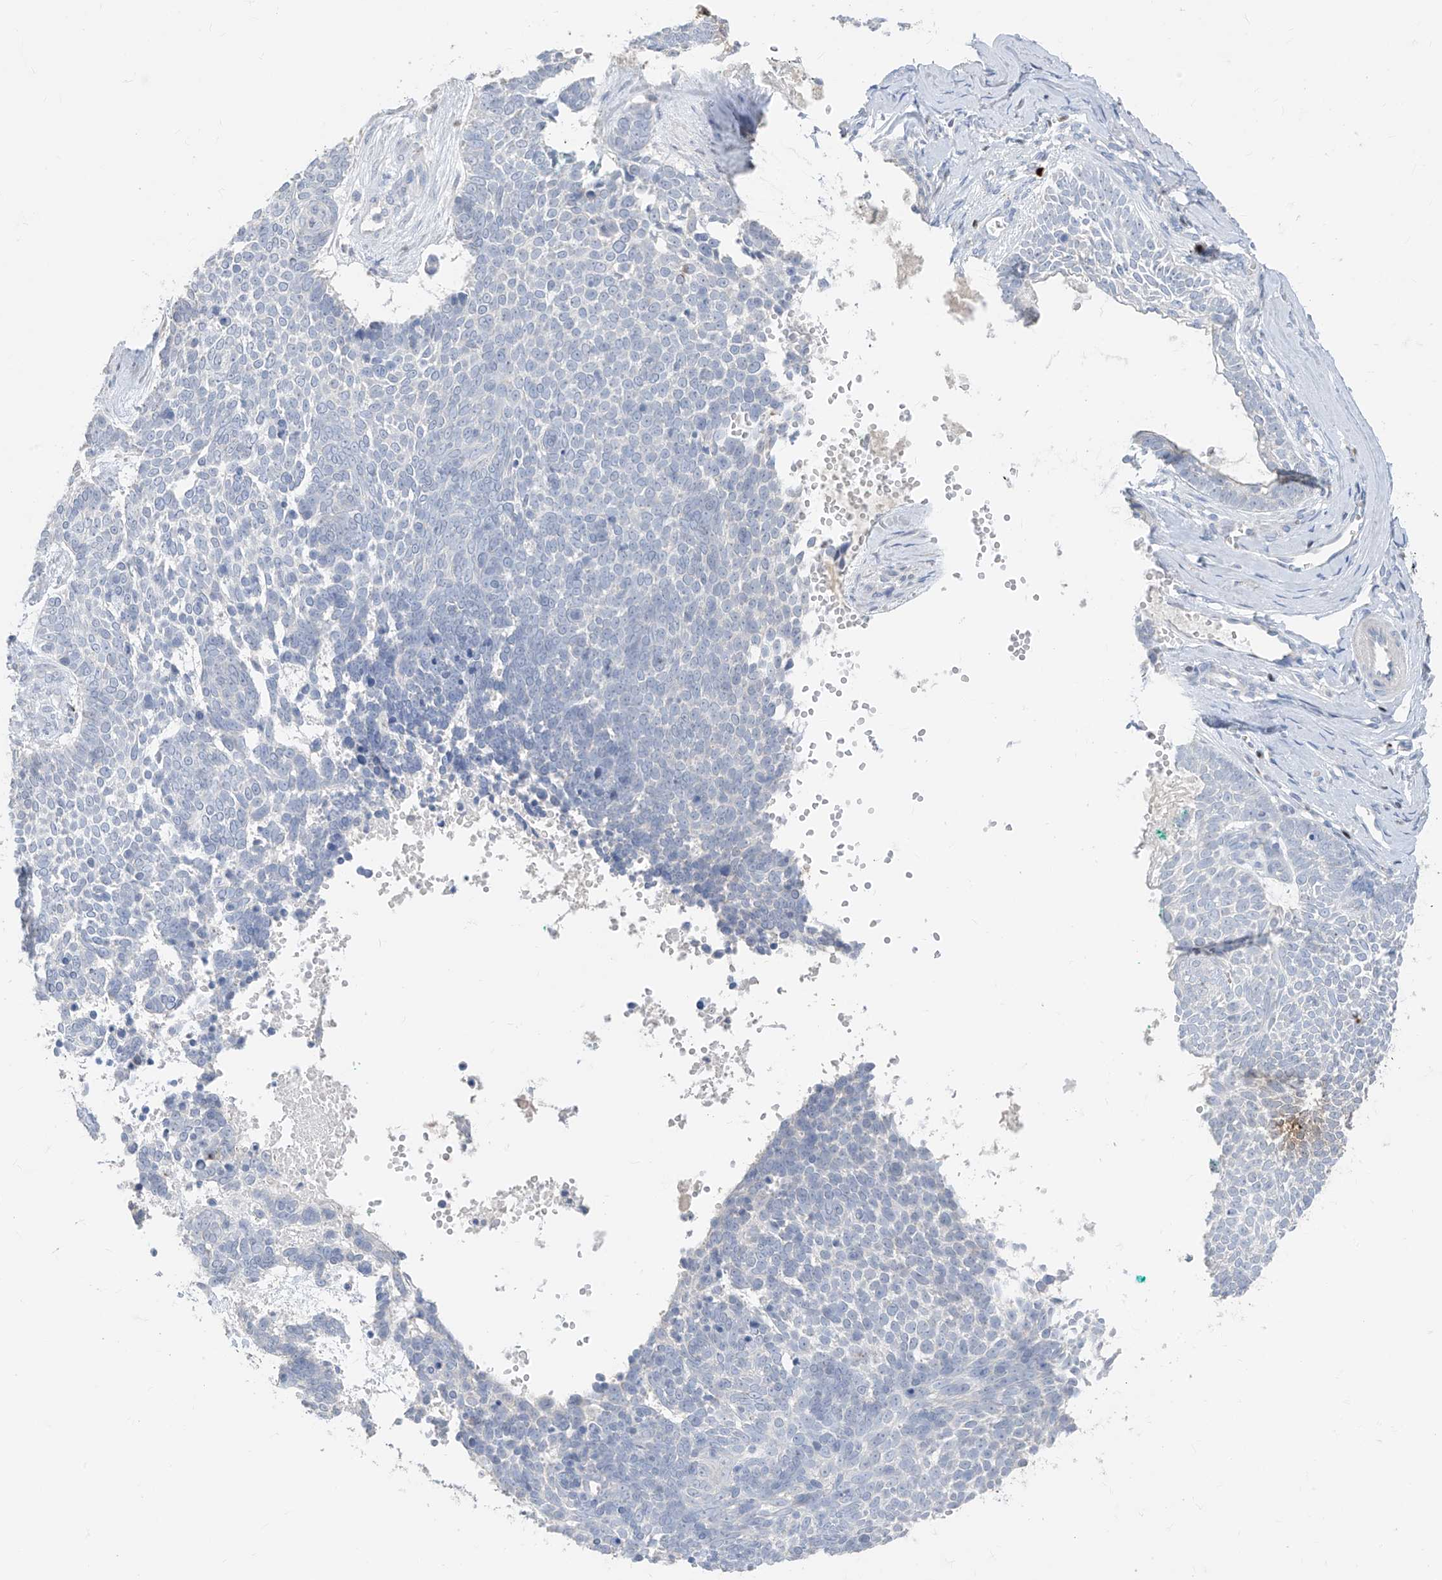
{"staining": {"intensity": "negative", "quantity": "none", "location": "none"}, "tissue": "skin cancer", "cell_type": "Tumor cells", "image_type": "cancer", "snomed": [{"axis": "morphology", "description": "Basal cell carcinoma"}, {"axis": "topography", "description": "Skin"}], "caption": "Tumor cells are negative for protein expression in human basal cell carcinoma (skin). (DAB (3,3'-diaminobenzidine) immunohistochemistry with hematoxylin counter stain).", "gene": "TBX21", "patient": {"sex": "female", "age": 81}}